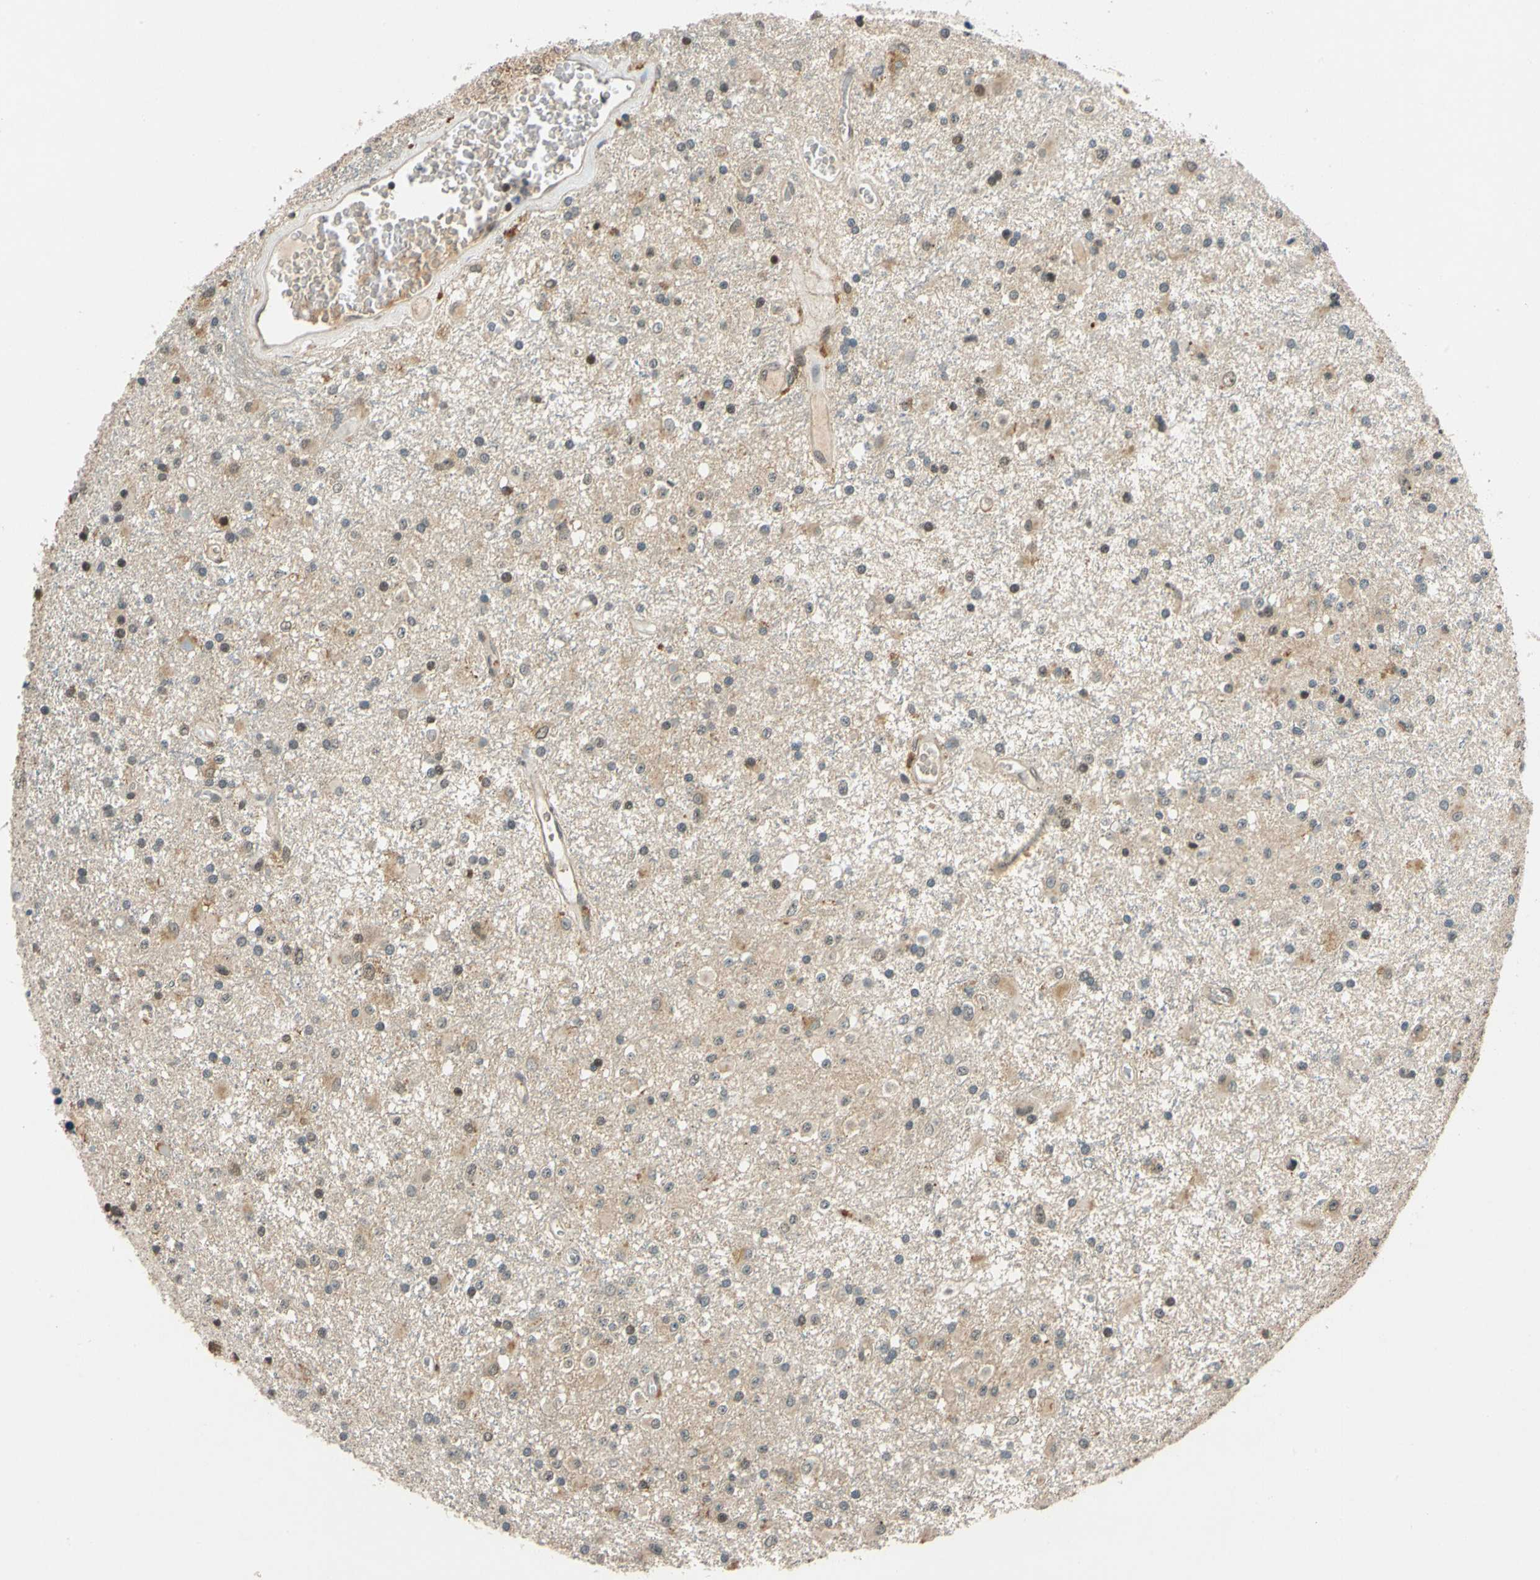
{"staining": {"intensity": "weak", "quantity": "25%-75%", "location": "cytoplasmic/membranous,nuclear"}, "tissue": "glioma", "cell_type": "Tumor cells", "image_type": "cancer", "snomed": [{"axis": "morphology", "description": "Glioma, malignant, Low grade"}, {"axis": "topography", "description": "Brain"}], "caption": "Protein staining shows weak cytoplasmic/membranous and nuclear expression in about 25%-75% of tumor cells in low-grade glioma (malignant).", "gene": "POGZ", "patient": {"sex": "male", "age": 58}}